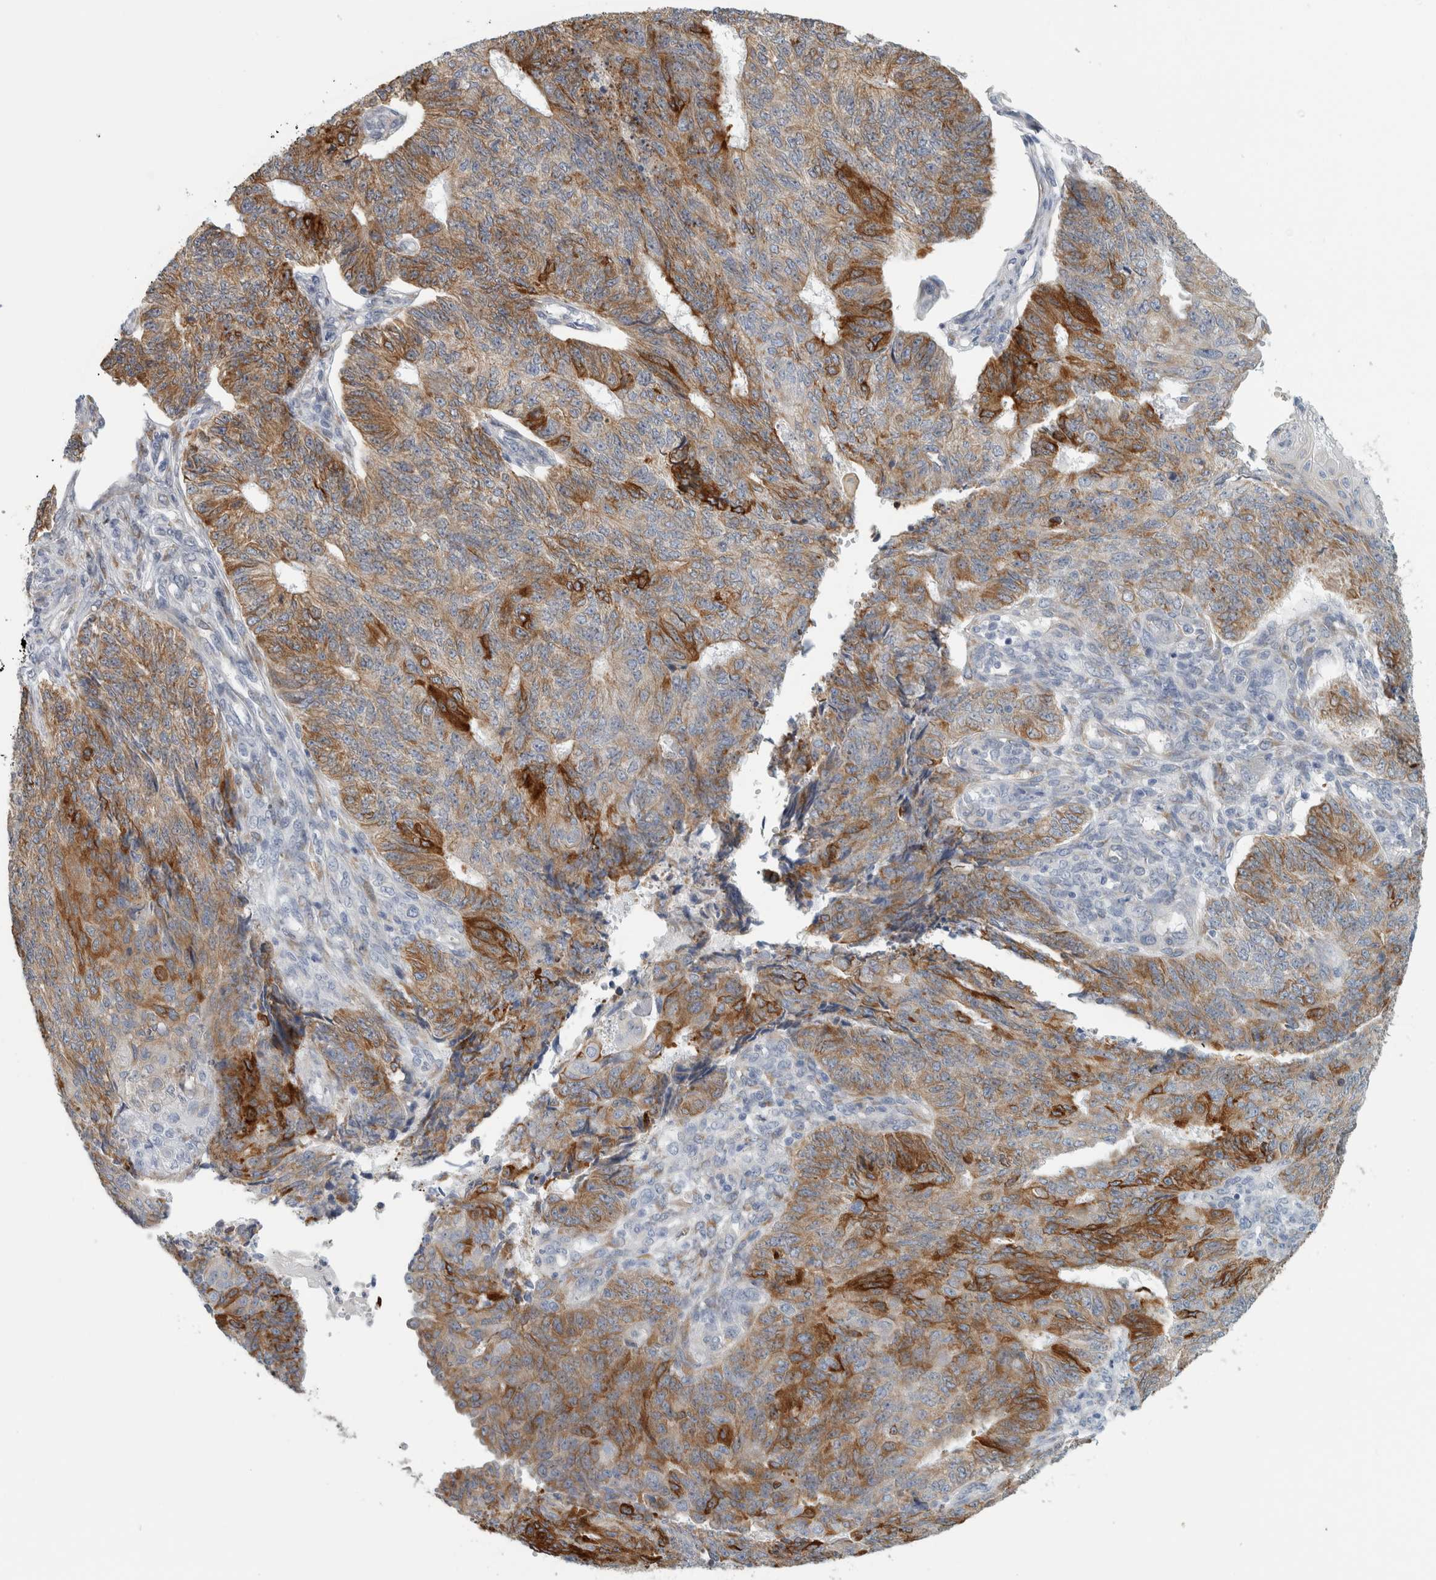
{"staining": {"intensity": "strong", "quantity": "25%-75%", "location": "cytoplasmic/membranous"}, "tissue": "endometrial cancer", "cell_type": "Tumor cells", "image_type": "cancer", "snomed": [{"axis": "morphology", "description": "Adenocarcinoma, NOS"}, {"axis": "topography", "description": "Endometrium"}], "caption": "This micrograph reveals adenocarcinoma (endometrial) stained with IHC to label a protein in brown. The cytoplasmic/membranous of tumor cells show strong positivity for the protein. Nuclei are counter-stained blue.", "gene": "B3GNT3", "patient": {"sex": "female", "age": 32}}